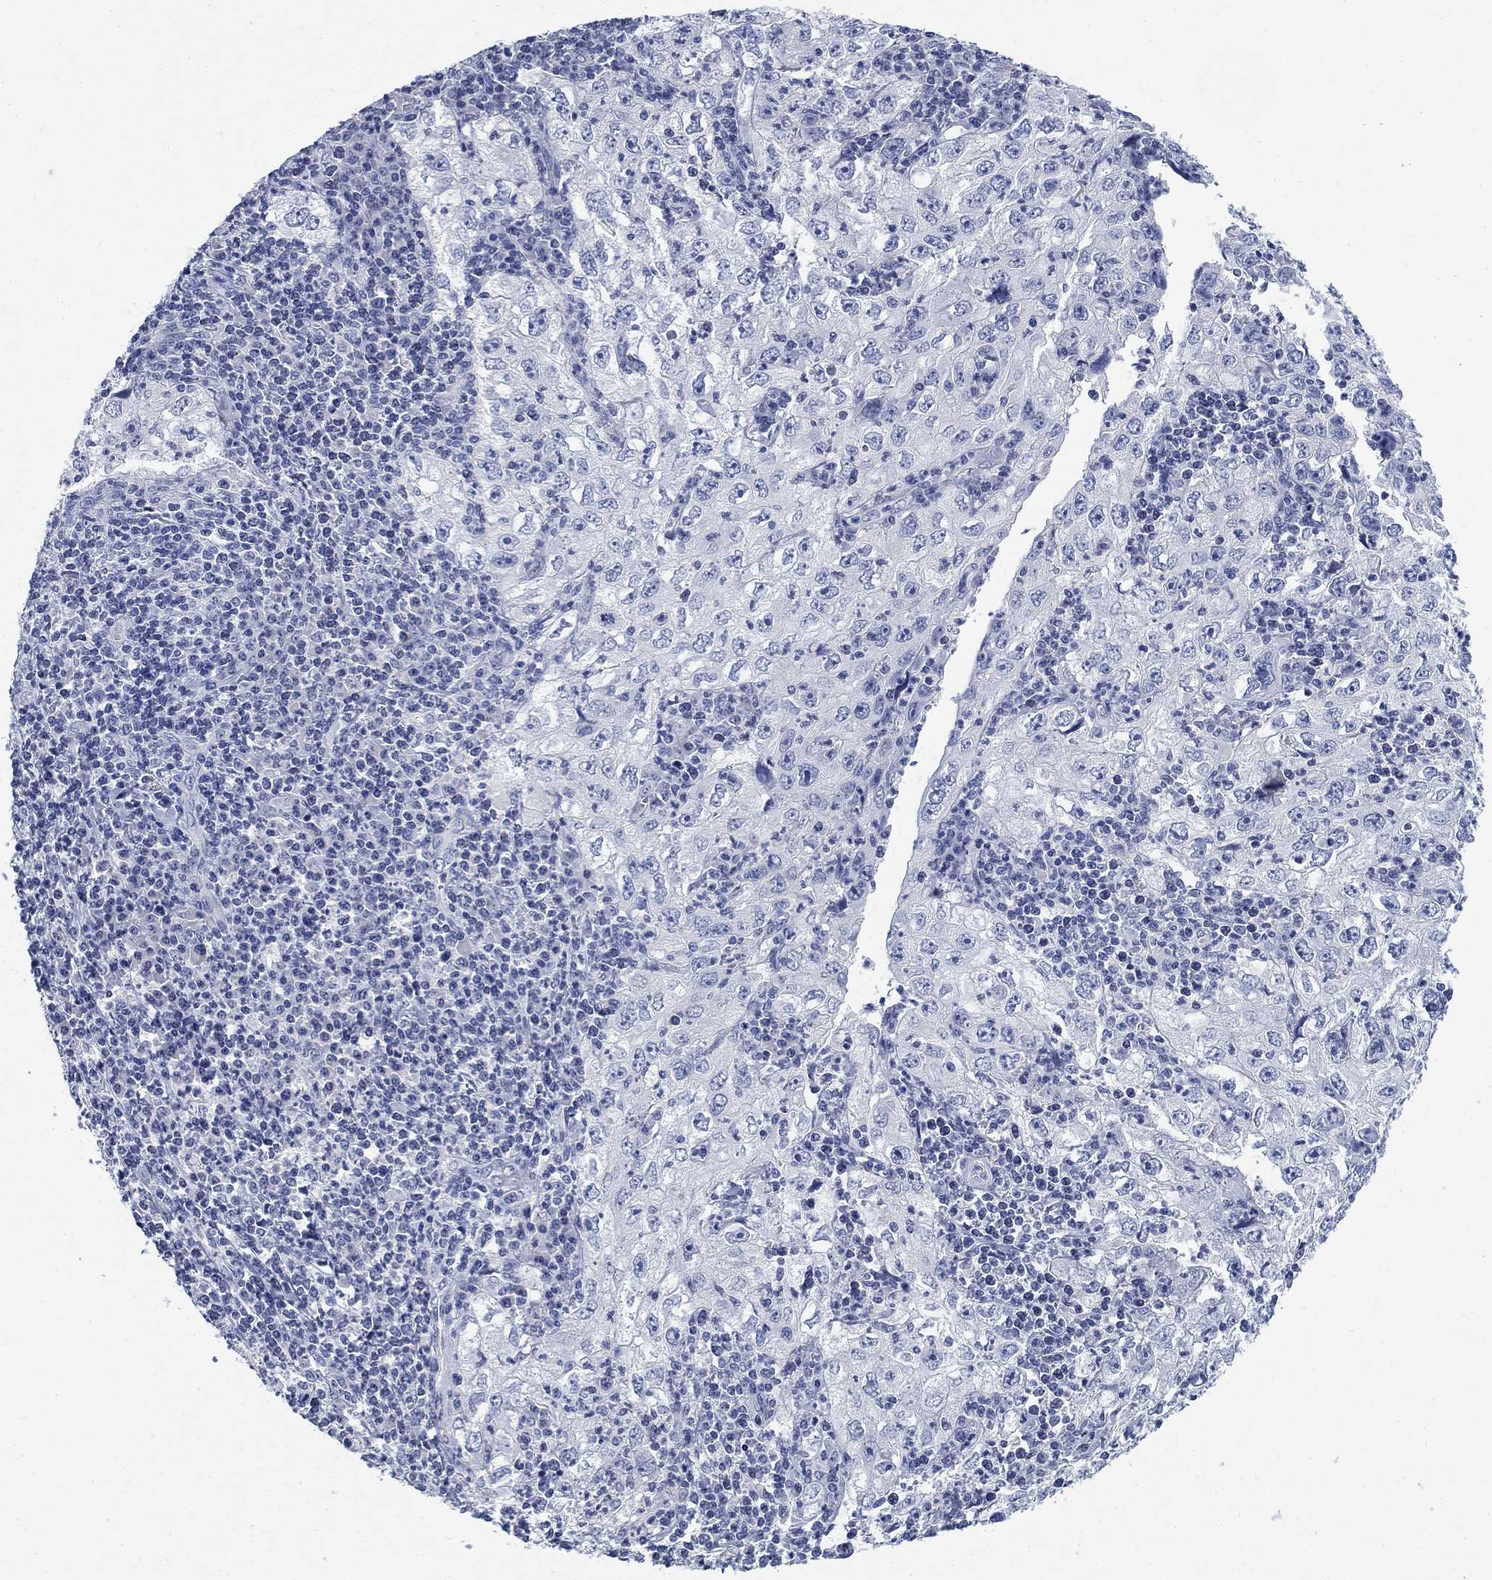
{"staining": {"intensity": "negative", "quantity": "none", "location": "none"}, "tissue": "cervical cancer", "cell_type": "Tumor cells", "image_type": "cancer", "snomed": [{"axis": "morphology", "description": "Squamous cell carcinoma, NOS"}, {"axis": "topography", "description": "Cervix"}], "caption": "There is no significant staining in tumor cells of cervical squamous cell carcinoma. (DAB (3,3'-diaminobenzidine) IHC visualized using brightfield microscopy, high magnification).", "gene": "DNER", "patient": {"sex": "female", "age": 24}}